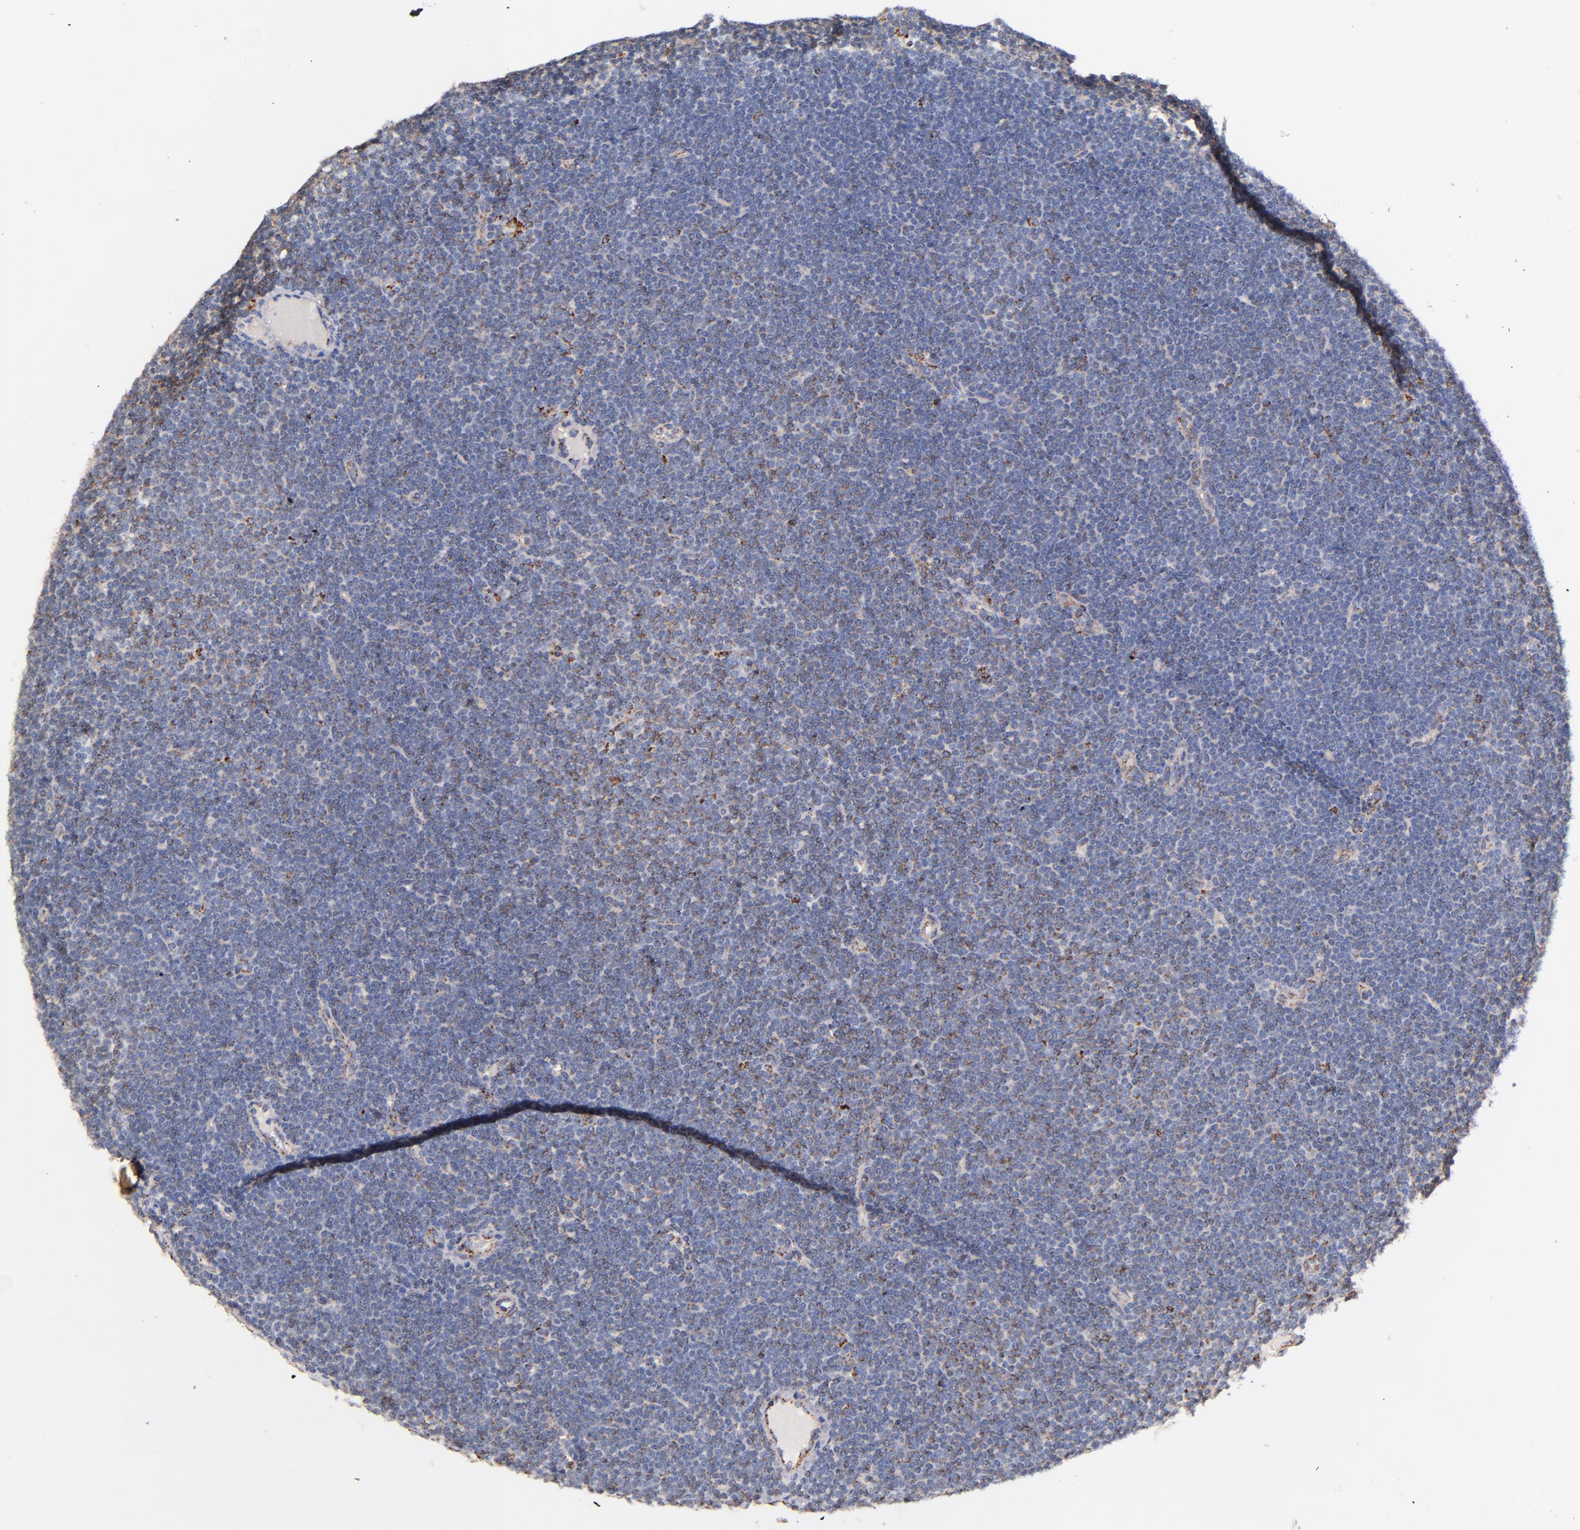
{"staining": {"intensity": "weak", "quantity": "<25%", "location": "cytoplasmic/membranous"}, "tissue": "lymphoma", "cell_type": "Tumor cells", "image_type": "cancer", "snomed": [{"axis": "morphology", "description": "Malignant lymphoma, non-Hodgkin's type, Low grade"}, {"axis": "topography", "description": "Lymph node"}], "caption": "Lymphoma was stained to show a protein in brown. There is no significant expression in tumor cells.", "gene": "IDH3G", "patient": {"sex": "female", "age": 73}}